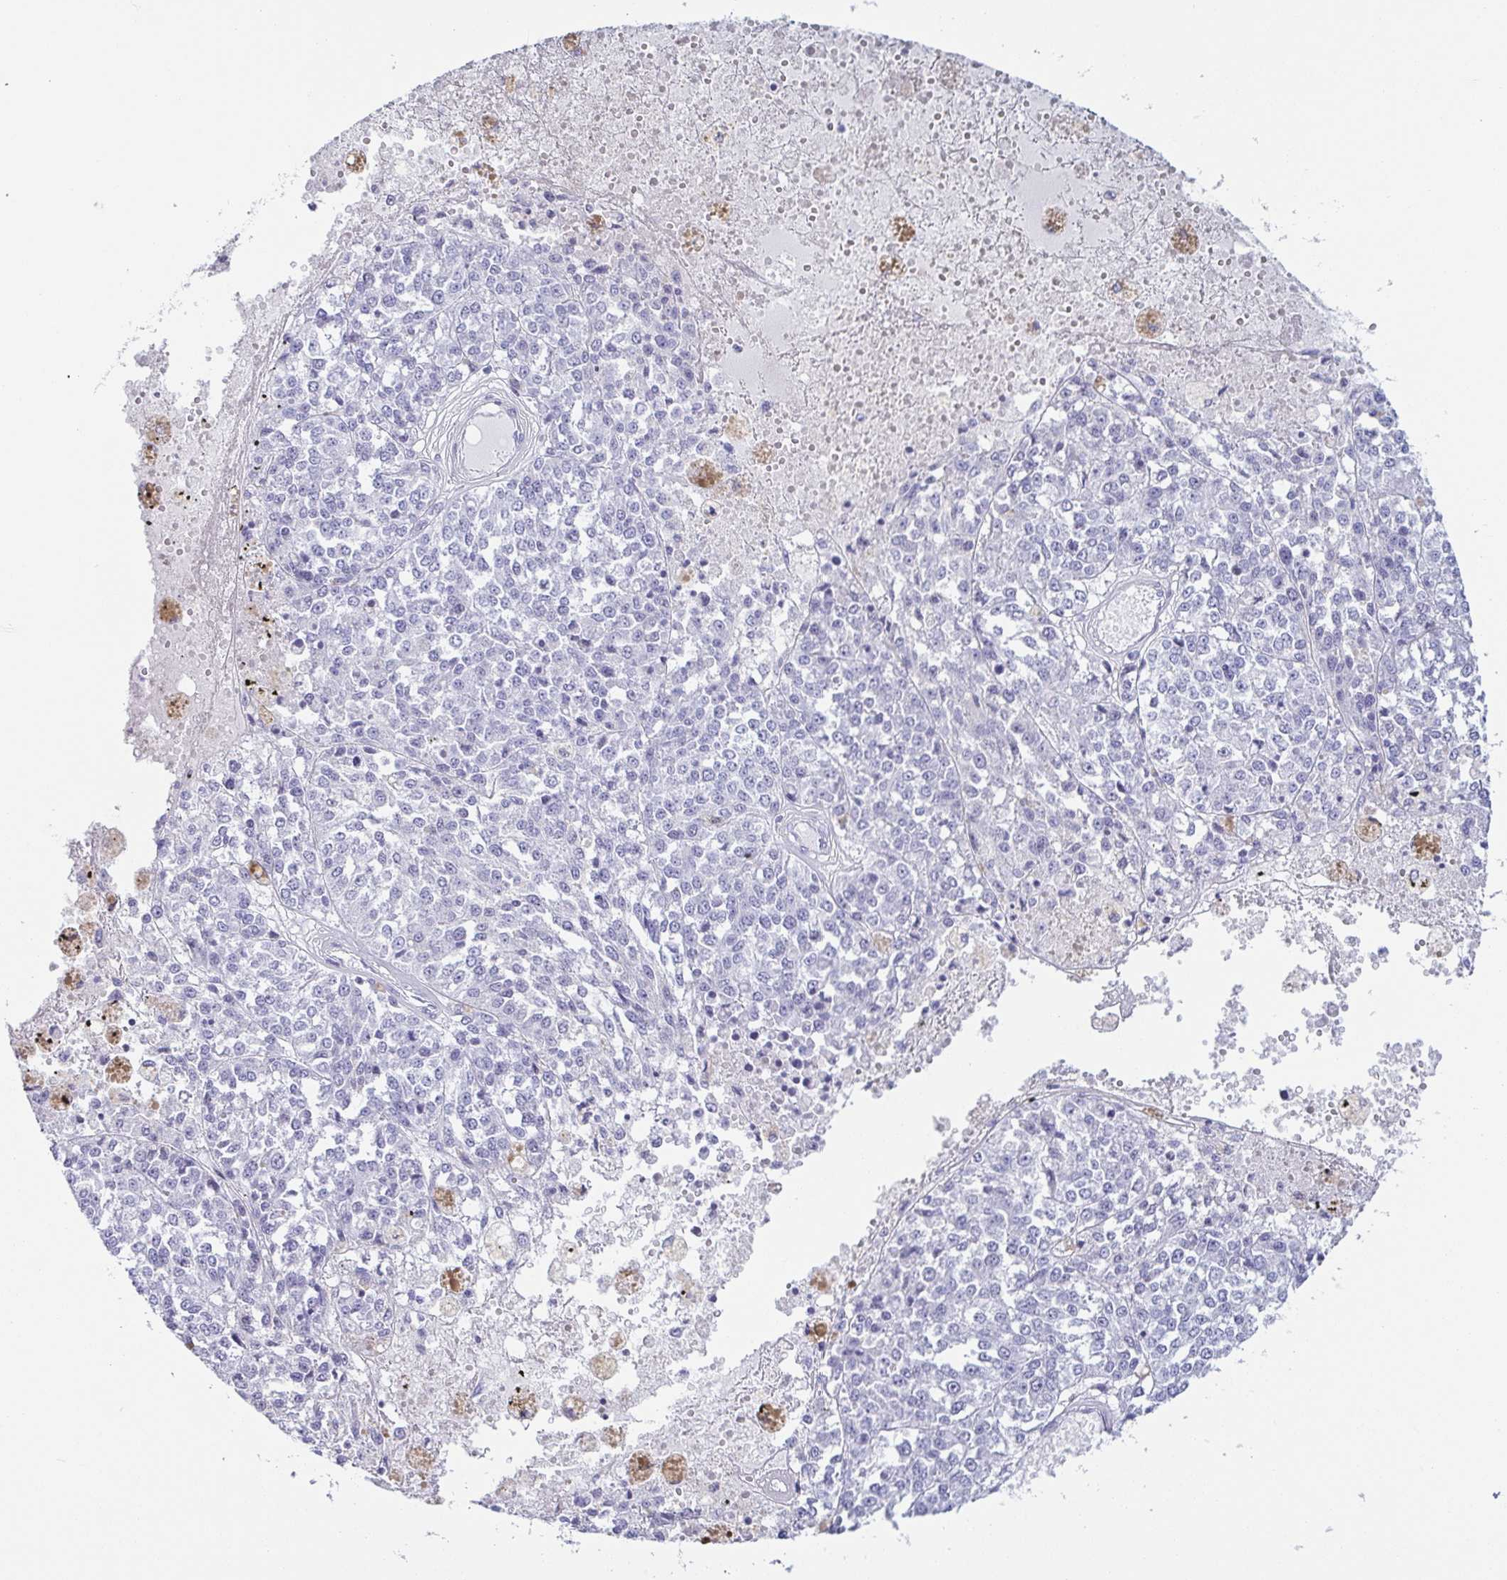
{"staining": {"intensity": "negative", "quantity": "none", "location": "none"}, "tissue": "melanoma", "cell_type": "Tumor cells", "image_type": "cancer", "snomed": [{"axis": "morphology", "description": "Malignant melanoma, Metastatic site"}, {"axis": "topography", "description": "Lymph node"}], "caption": "Tumor cells are negative for brown protein staining in melanoma.", "gene": "ZG16B", "patient": {"sex": "female", "age": 64}}